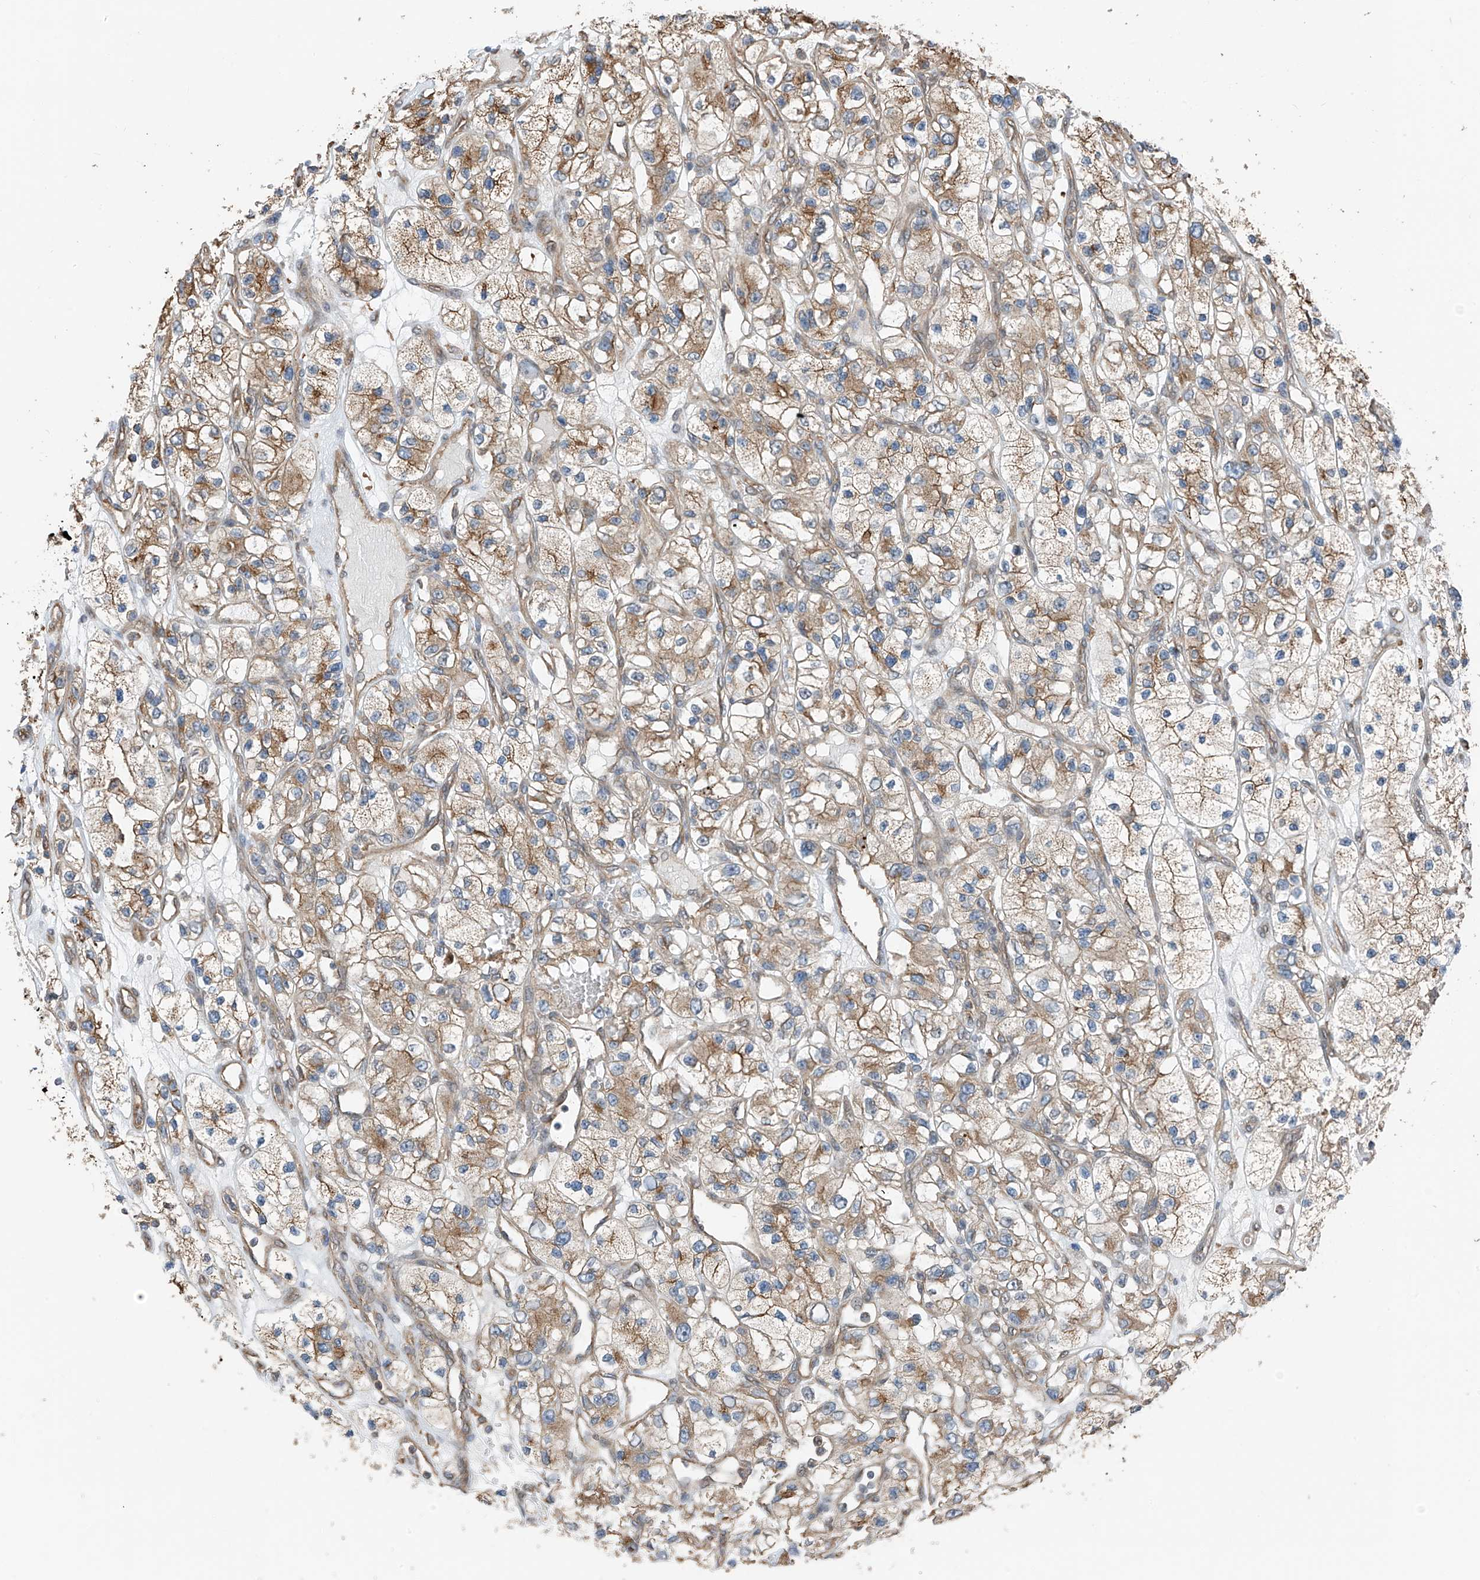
{"staining": {"intensity": "moderate", "quantity": ">75%", "location": "cytoplasmic/membranous"}, "tissue": "renal cancer", "cell_type": "Tumor cells", "image_type": "cancer", "snomed": [{"axis": "morphology", "description": "Adenocarcinoma, NOS"}, {"axis": "topography", "description": "Kidney"}], "caption": "Renal cancer (adenocarcinoma) stained for a protein (brown) reveals moderate cytoplasmic/membranous positive expression in approximately >75% of tumor cells.", "gene": "ZNF189", "patient": {"sex": "female", "age": 57}}